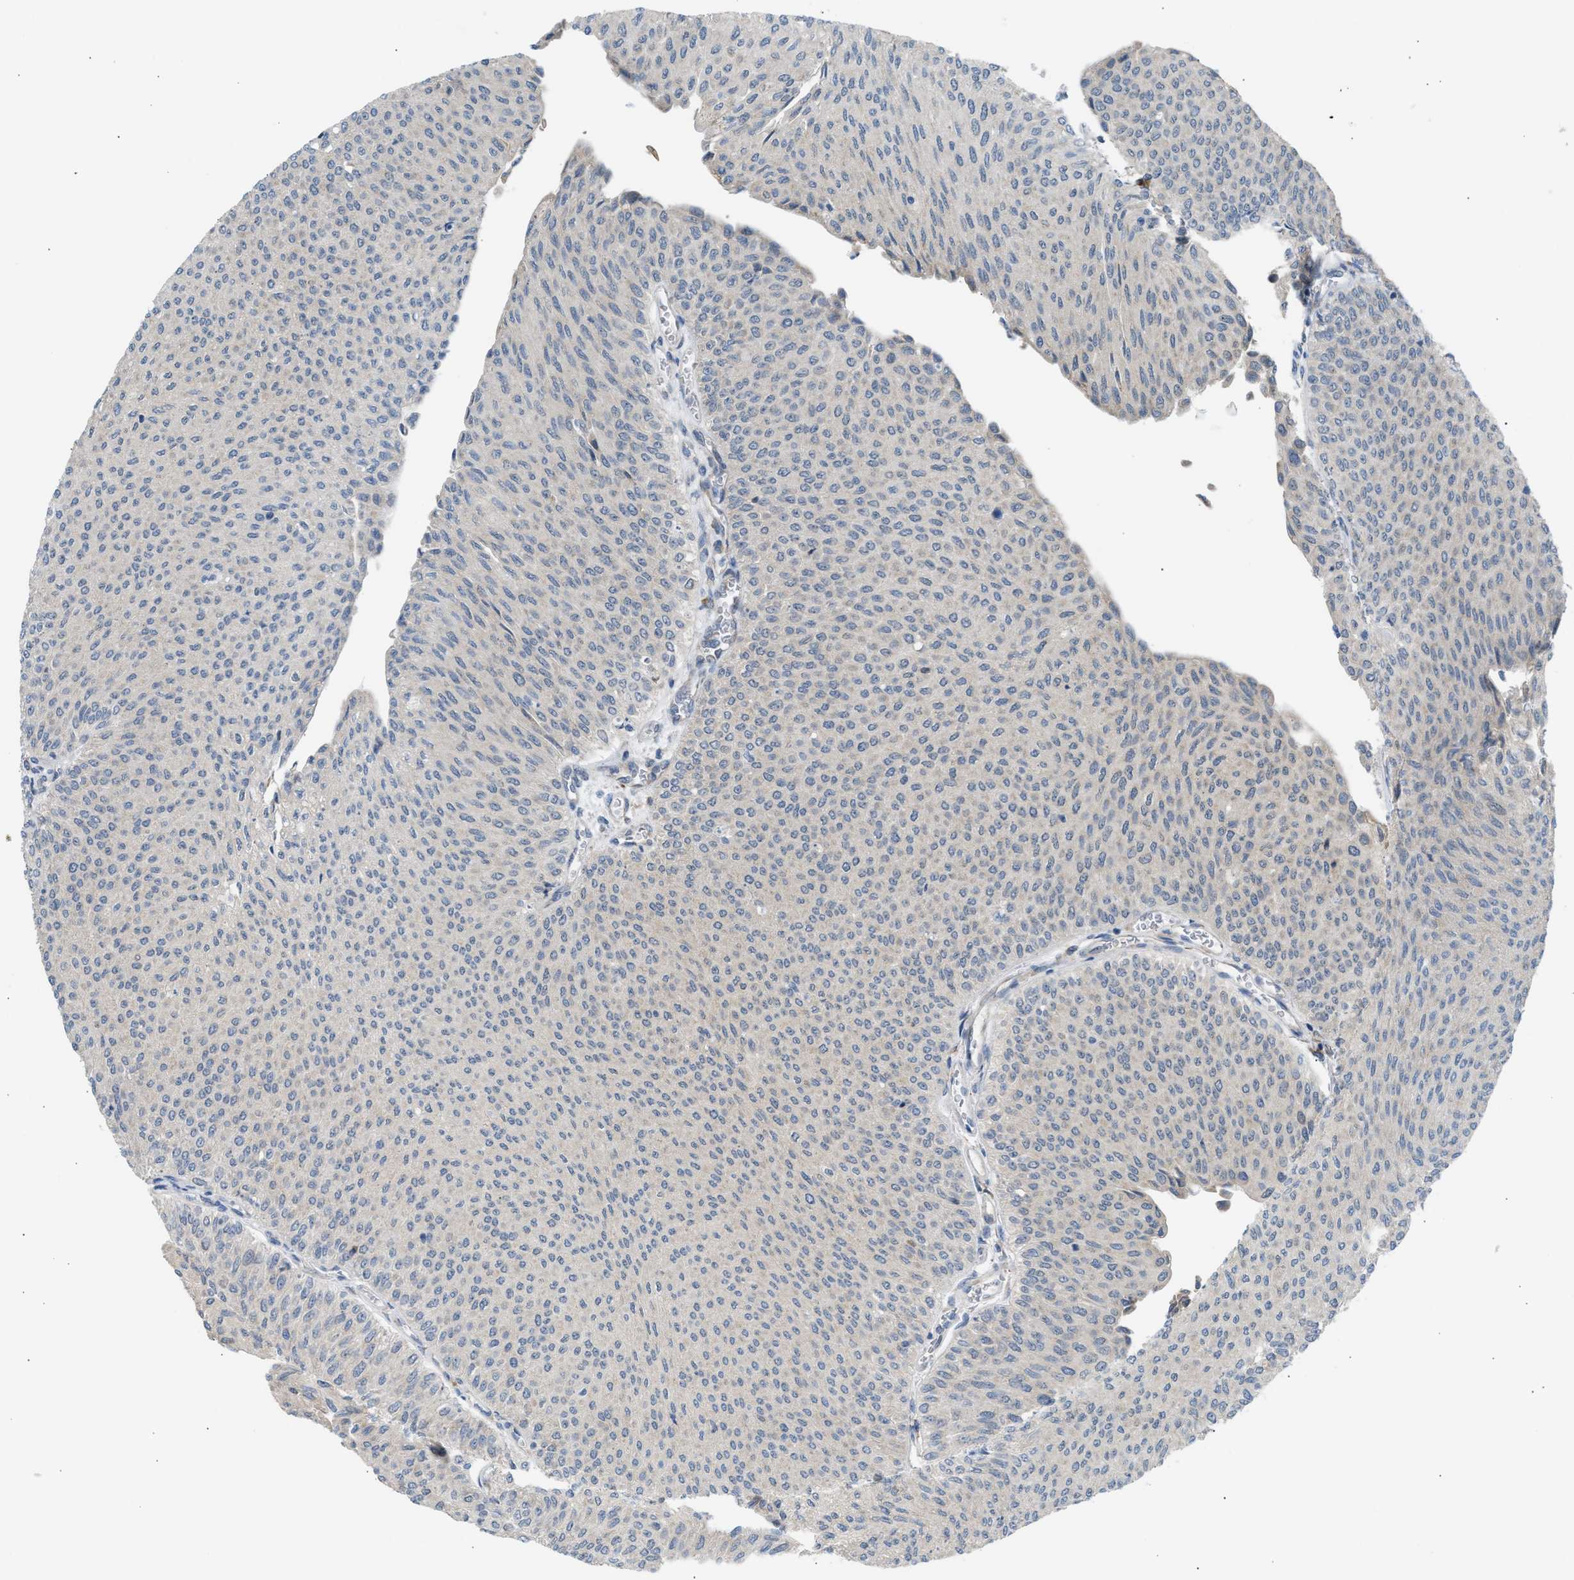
{"staining": {"intensity": "negative", "quantity": "none", "location": "none"}, "tissue": "urothelial cancer", "cell_type": "Tumor cells", "image_type": "cancer", "snomed": [{"axis": "morphology", "description": "Urothelial carcinoma, Low grade"}, {"axis": "topography", "description": "Urinary bladder"}], "caption": "High magnification brightfield microscopy of urothelial carcinoma (low-grade) stained with DAB (brown) and counterstained with hematoxylin (blue): tumor cells show no significant staining.", "gene": "KCNC2", "patient": {"sex": "male", "age": 78}}